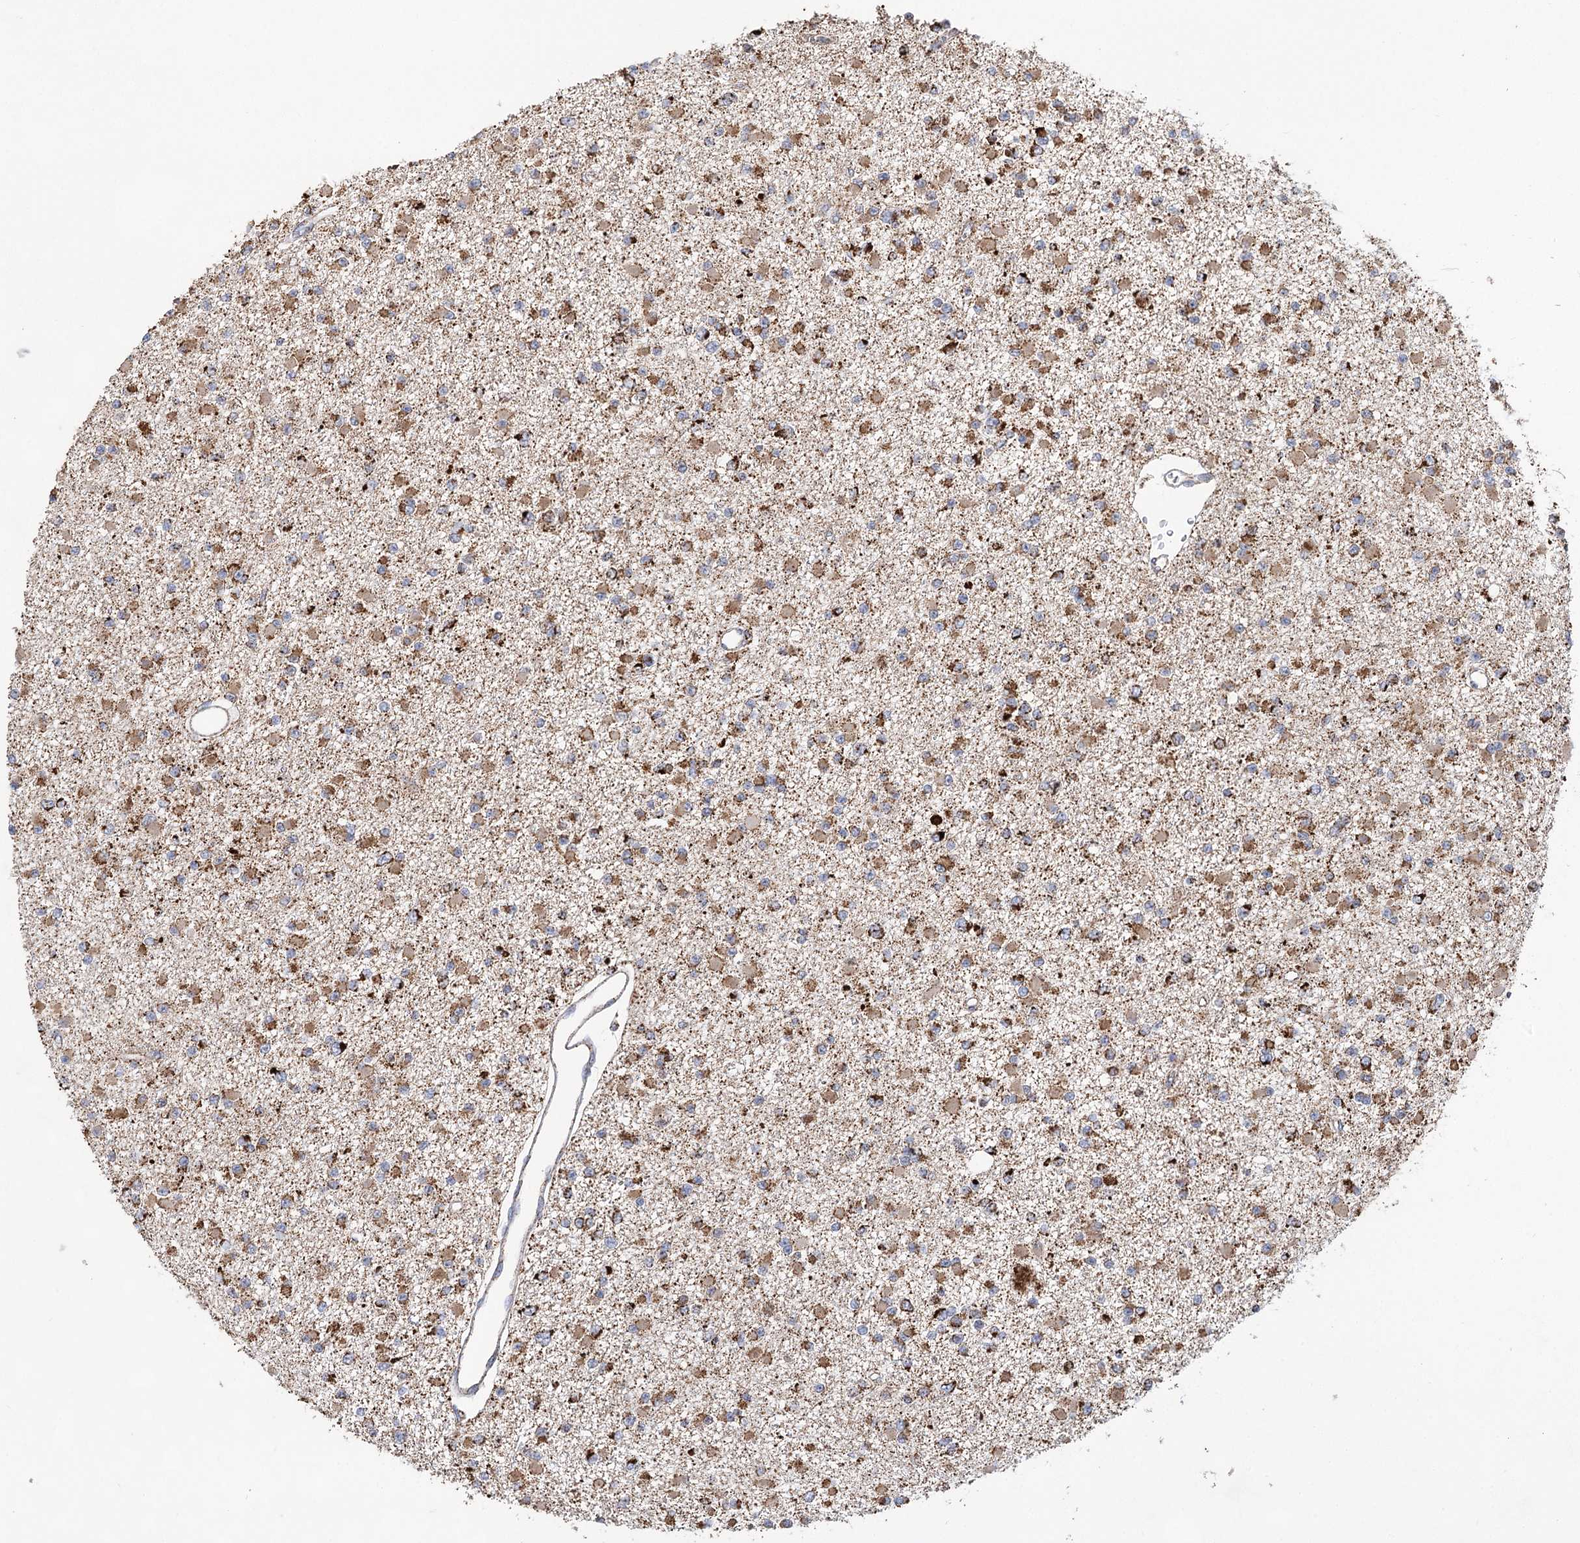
{"staining": {"intensity": "moderate", "quantity": ">75%", "location": "cytoplasmic/membranous"}, "tissue": "glioma", "cell_type": "Tumor cells", "image_type": "cancer", "snomed": [{"axis": "morphology", "description": "Glioma, malignant, Low grade"}, {"axis": "topography", "description": "Brain"}], "caption": "Glioma stained for a protein displays moderate cytoplasmic/membranous positivity in tumor cells.", "gene": "NADK2", "patient": {"sex": "female", "age": 22}}